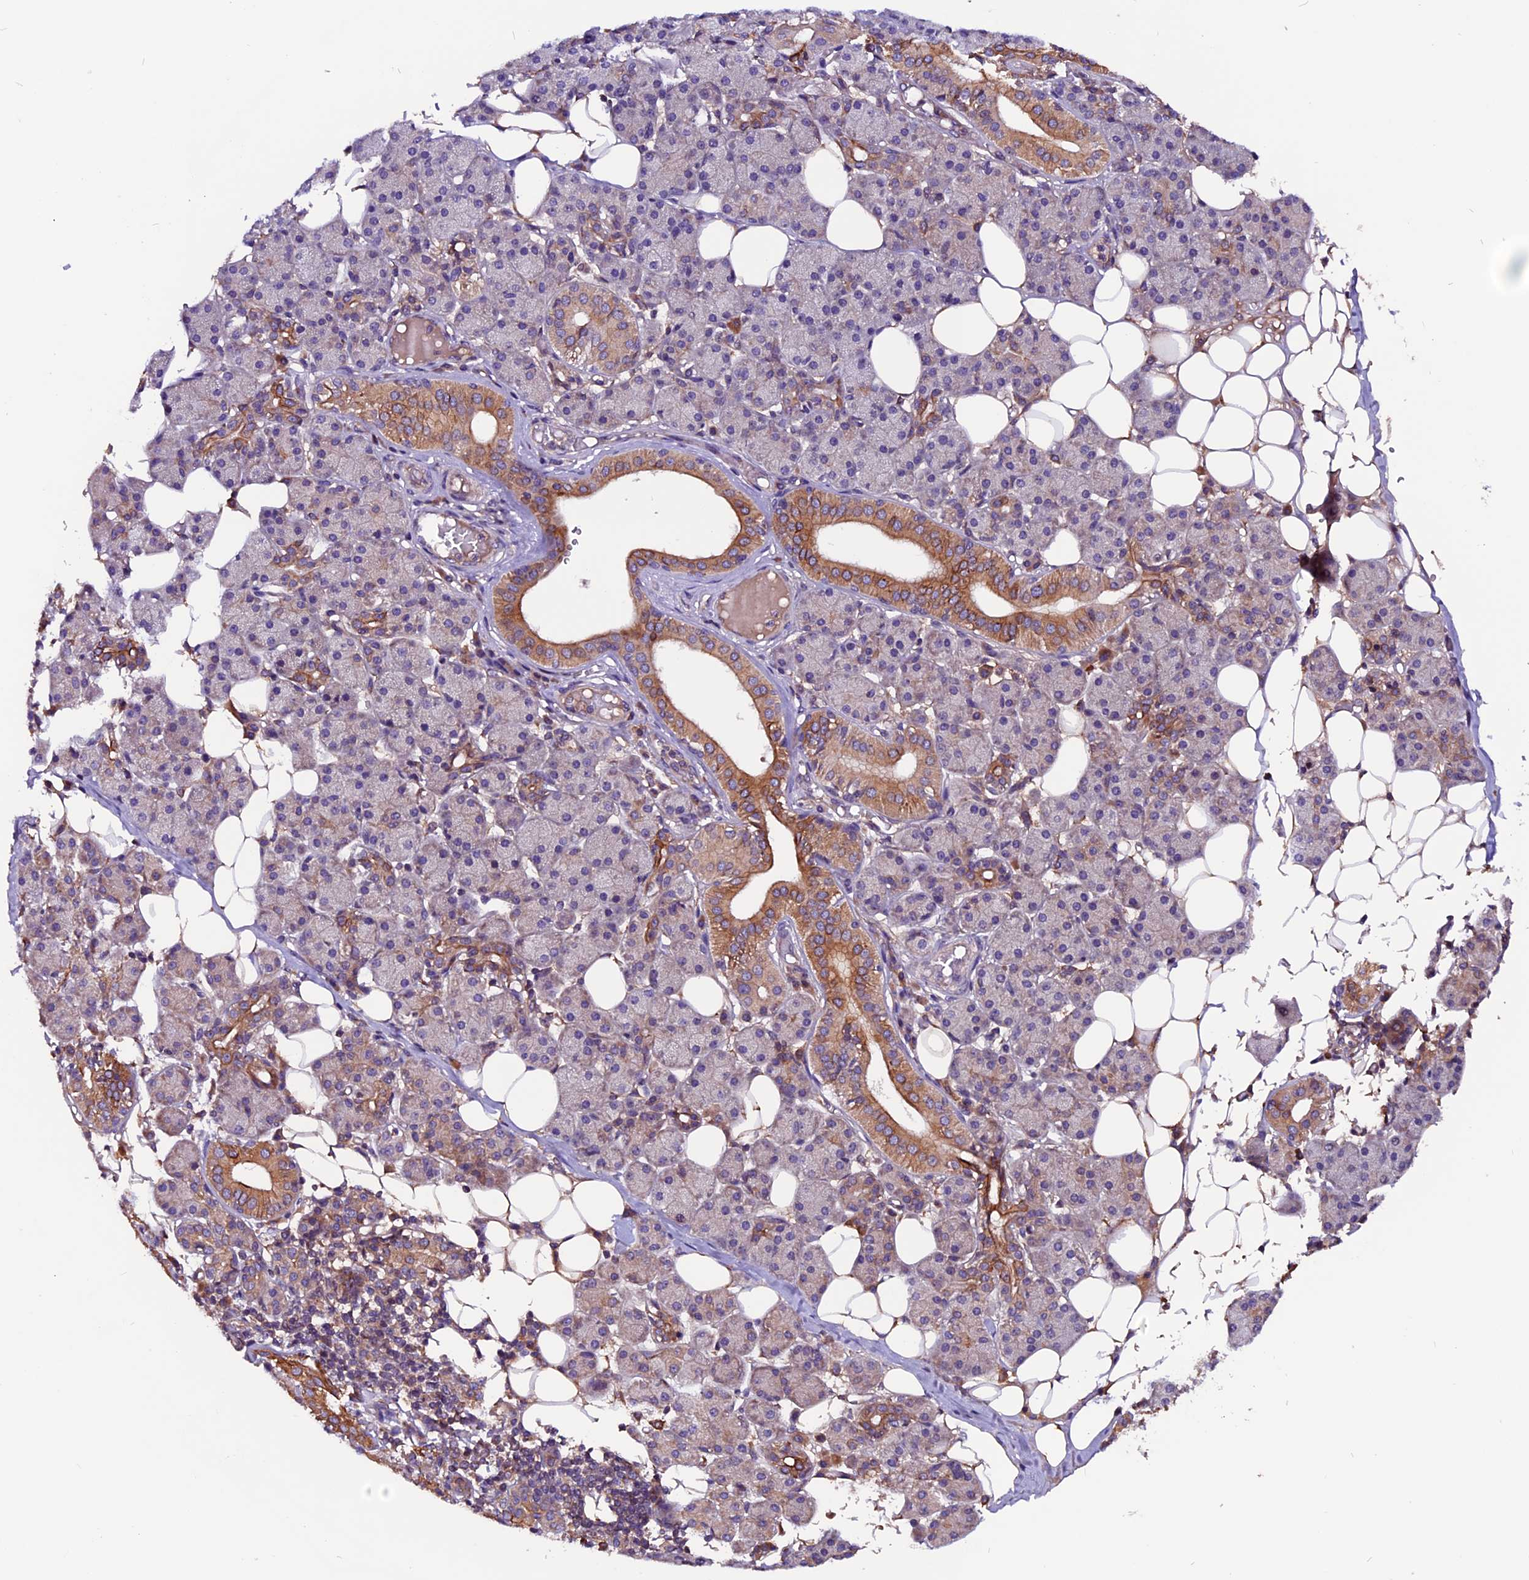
{"staining": {"intensity": "moderate", "quantity": "25%-75%", "location": "cytoplasmic/membranous"}, "tissue": "salivary gland", "cell_type": "Glandular cells", "image_type": "normal", "snomed": [{"axis": "morphology", "description": "Normal tissue, NOS"}, {"axis": "topography", "description": "Salivary gland"}], "caption": "IHC (DAB) staining of benign human salivary gland displays moderate cytoplasmic/membranous protein positivity in approximately 25%-75% of glandular cells. The staining was performed using DAB (3,3'-diaminobenzidine), with brown indicating positive protein expression. Nuclei are stained blue with hematoxylin.", "gene": "ZNF598", "patient": {"sex": "female", "age": 33}}